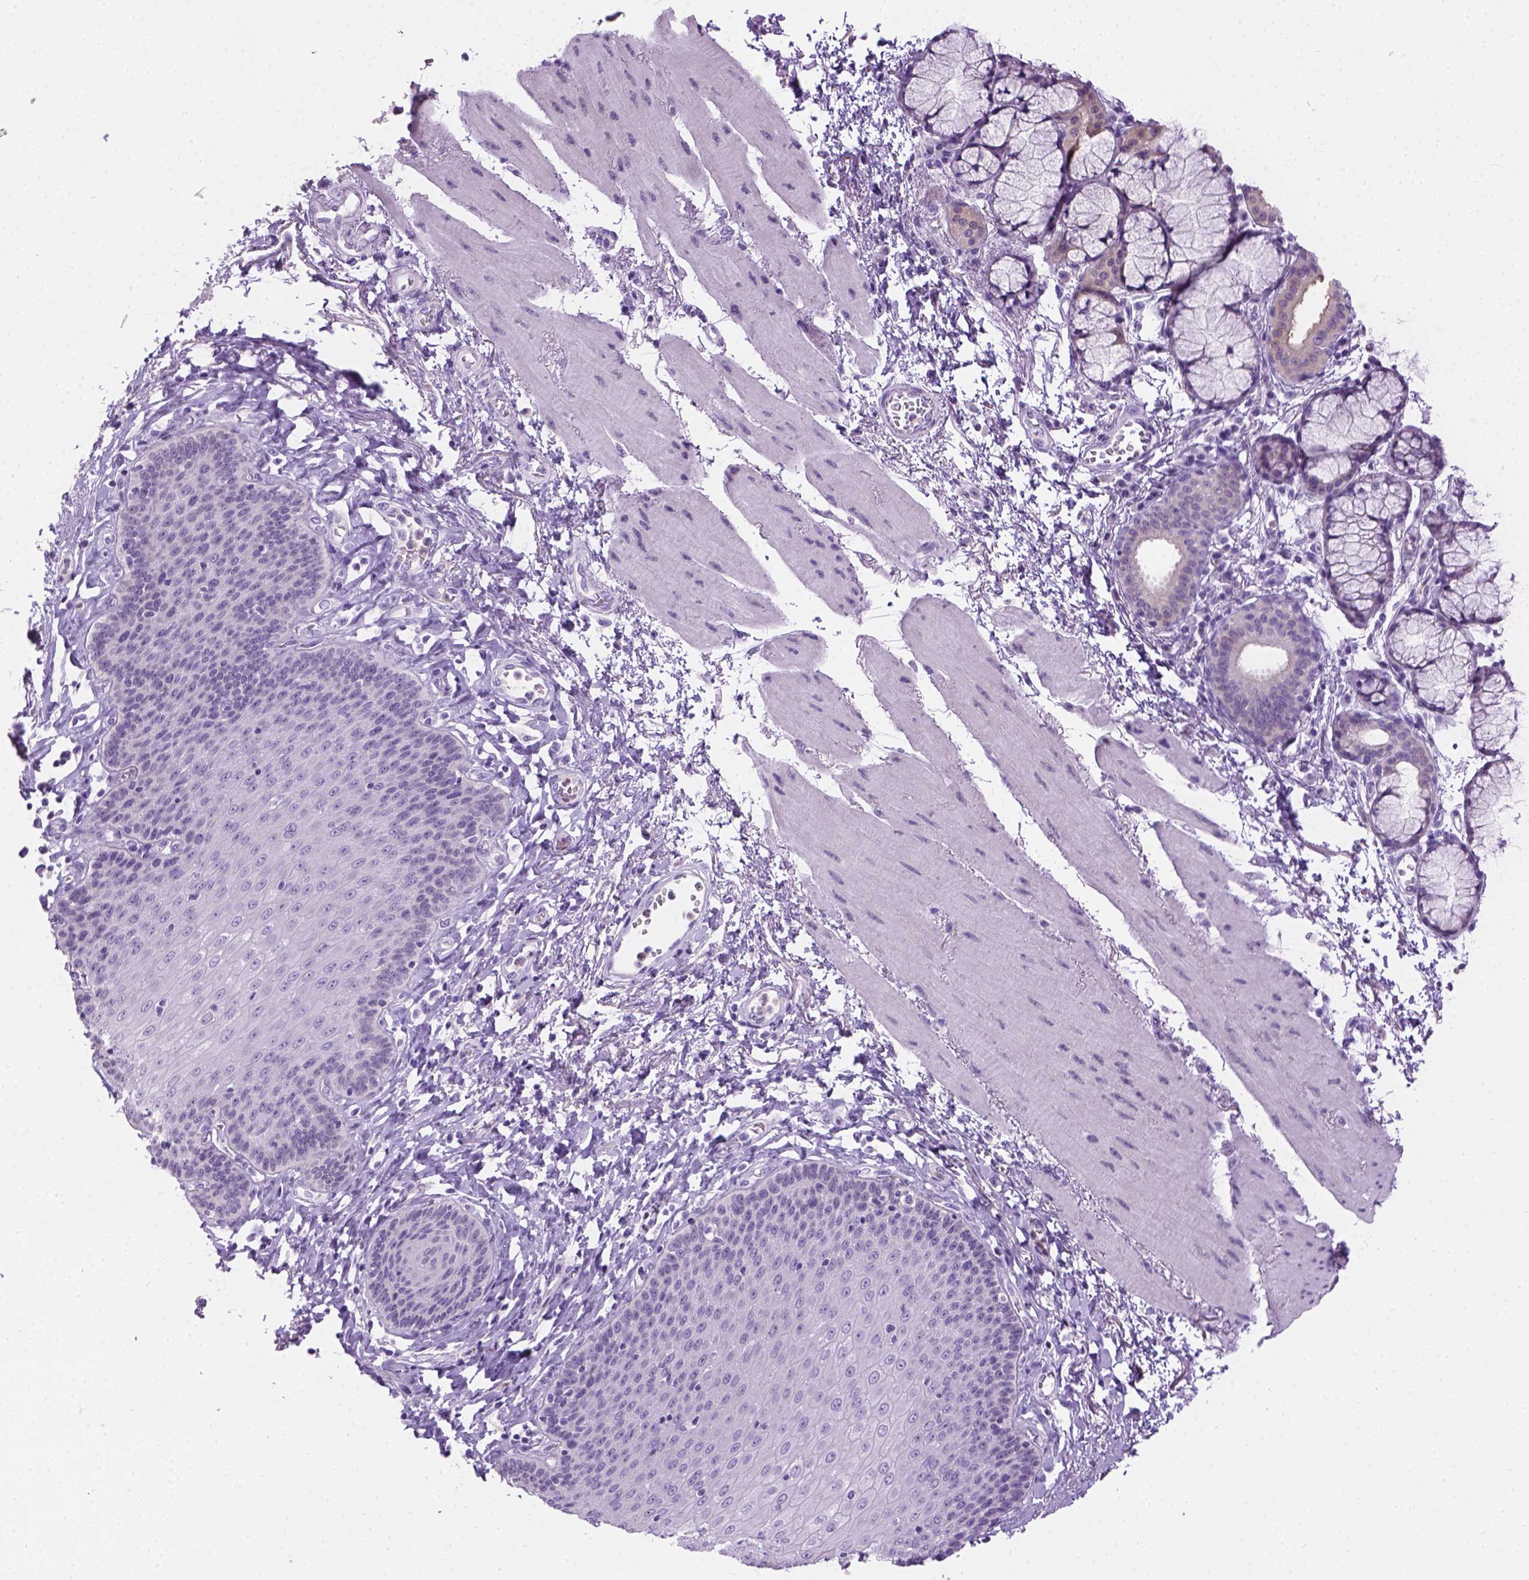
{"staining": {"intensity": "negative", "quantity": "none", "location": "none"}, "tissue": "esophagus", "cell_type": "Squamous epithelial cells", "image_type": "normal", "snomed": [{"axis": "morphology", "description": "Normal tissue, NOS"}, {"axis": "topography", "description": "Esophagus"}], "caption": "Histopathology image shows no protein positivity in squamous epithelial cells of benign esophagus.", "gene": "TMEM38A", "patient": {"sex": "female", "age": 81}}